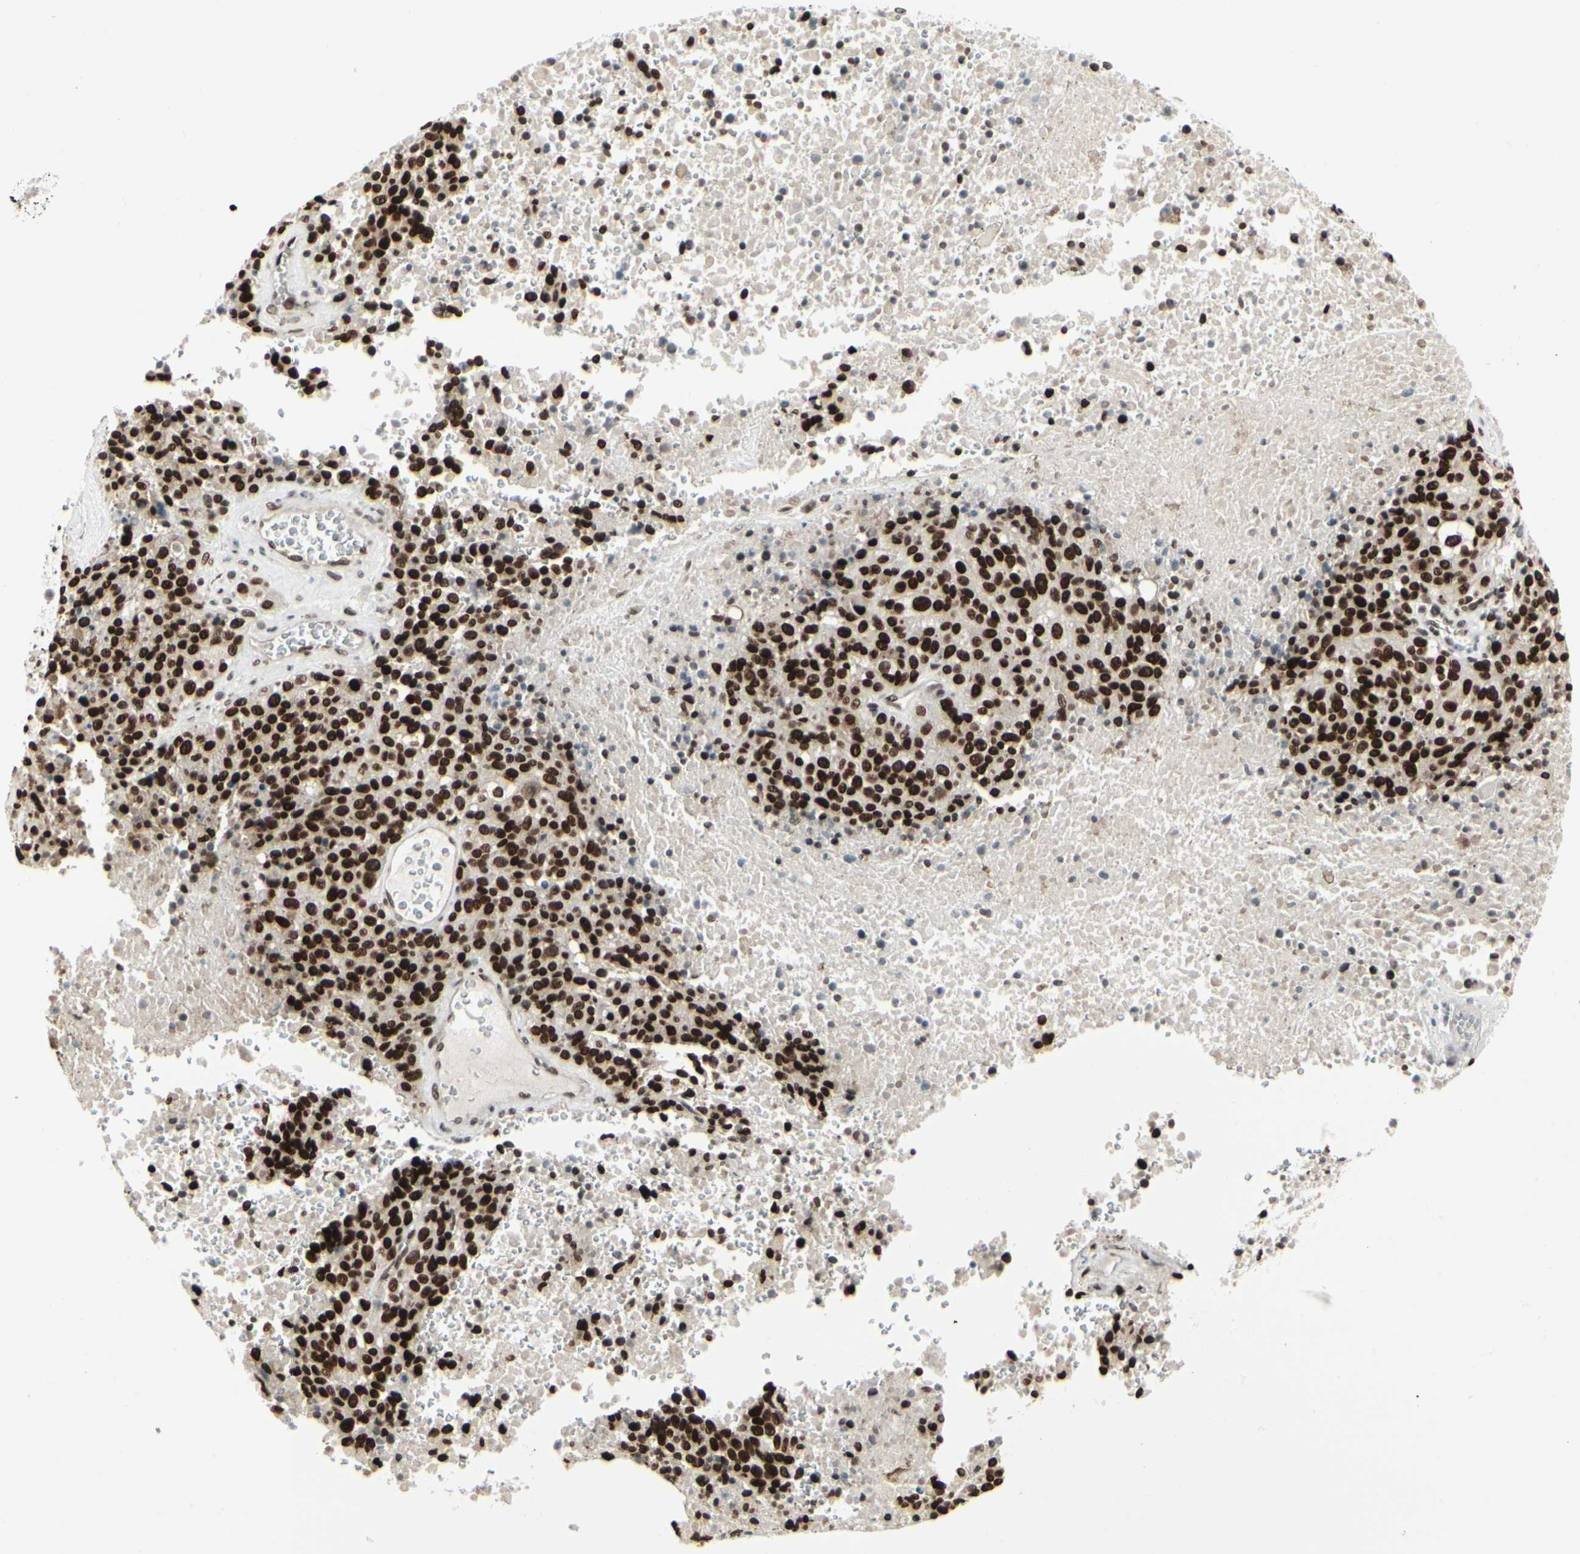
{"staining": {"intensity": "strong", "quantity": ">75%", "location": "nuclear"}, "tissue": "melanoma", "cell_type": "Tumor cells", "image_type": "cancer", "snomed": [{"axis": "morphology", "description": "Malignant melanoma, Metastatic site"}, {"axis": "topography", "description": "Cerebral cortex"}], "caption": "High-power microscopy captured an IHC image of melanoma, revealing strong nuclear staining in approximately >75% of tumor cells.", "gene": "HMG20A", "patient": {"sex": "female", "age": 52}}